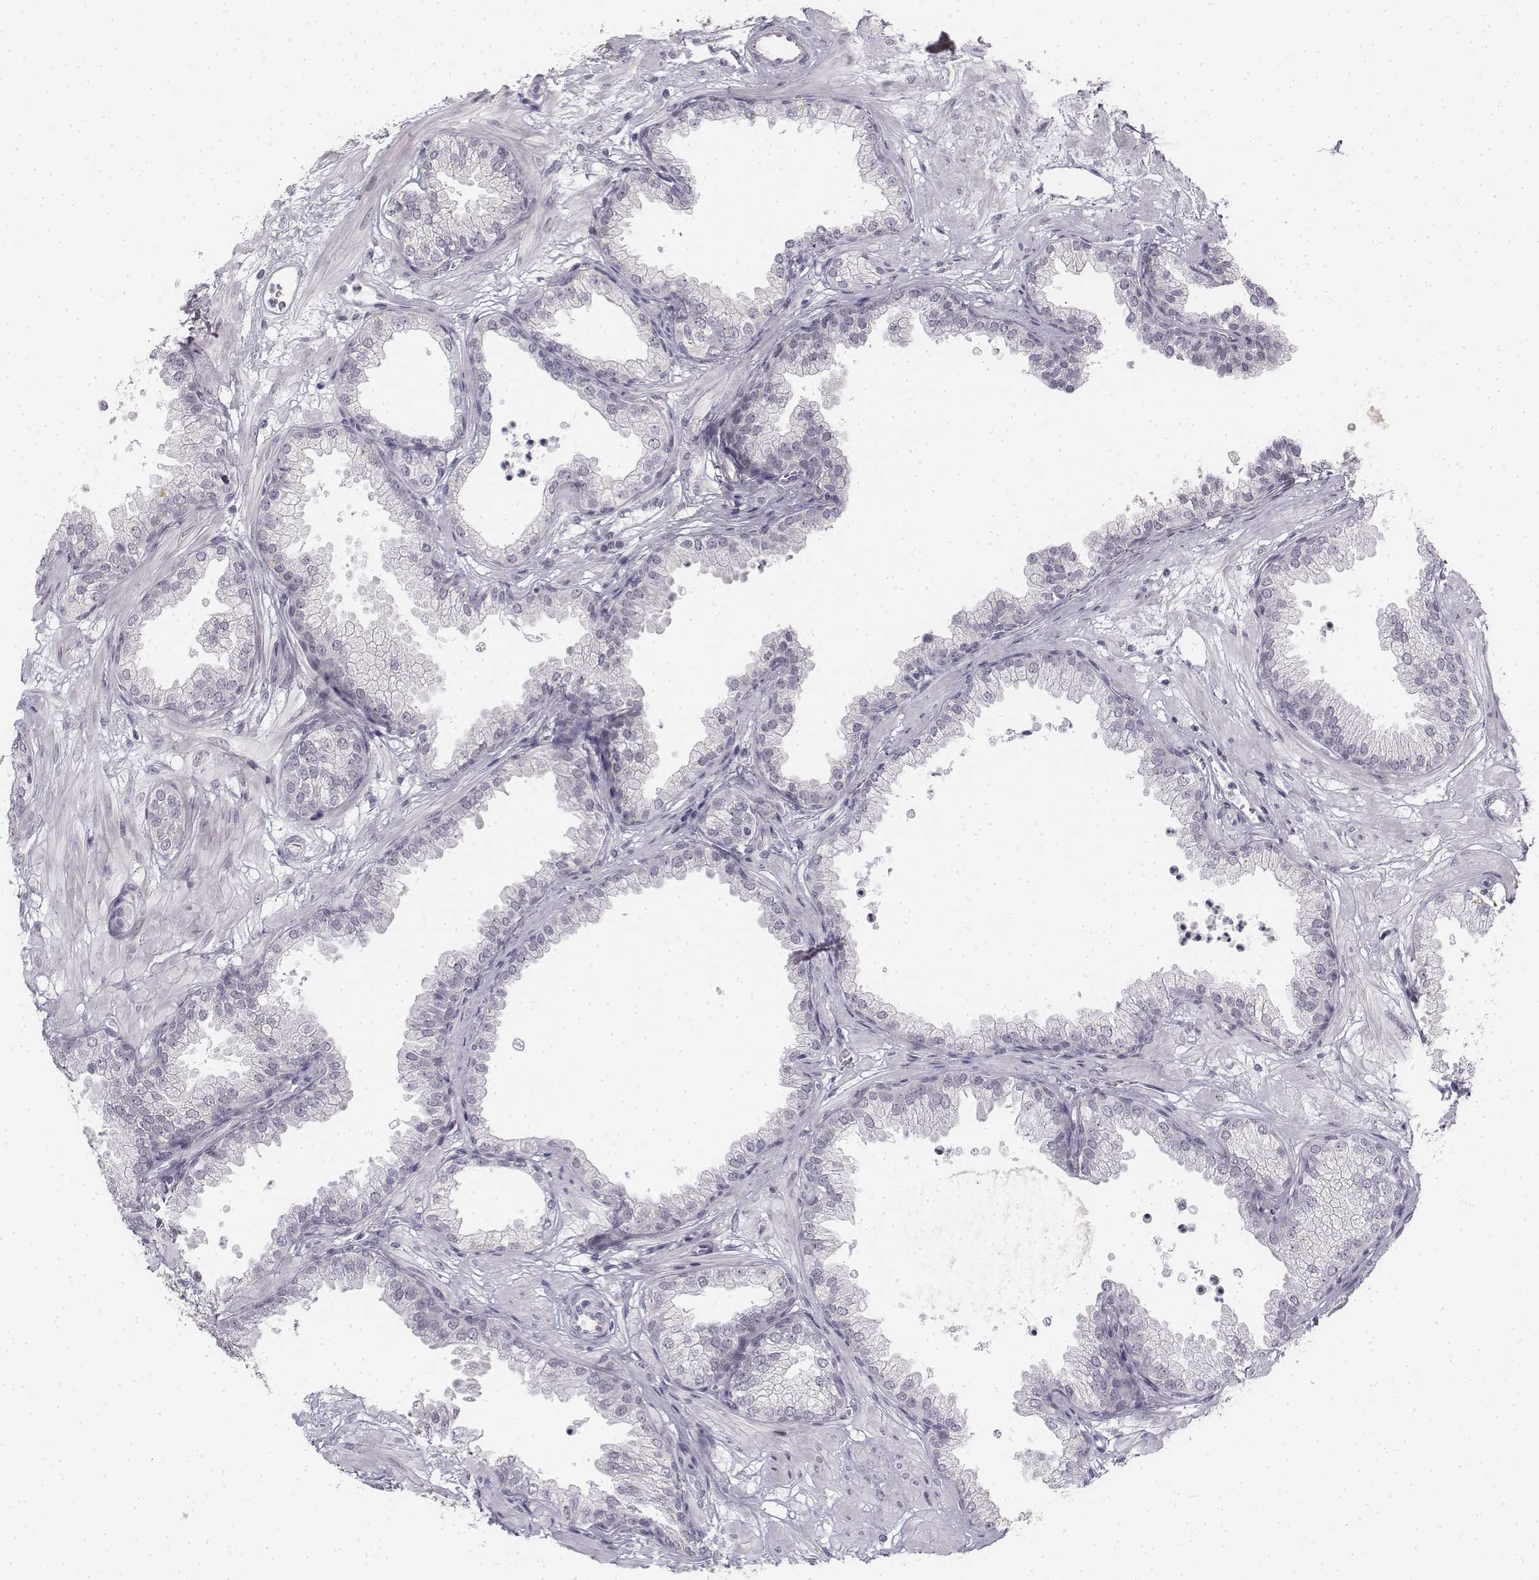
{"staining": {"intensity": "negative", "quantity": "none", "location": "none"}, "tissue": "prostate", "cell_type": "Glandular cells", "image_type": "normal", "snomed": [{"axis": "morphology", "description": "Normal tissue, NOS"}, {"axis": "topography", "description": "Prostate"}], "caption": "Image shows no protein positivity in glandular cells of benign prostate.", "gene": "KRT84", "patient": {"sex": "male", "age": 37}}